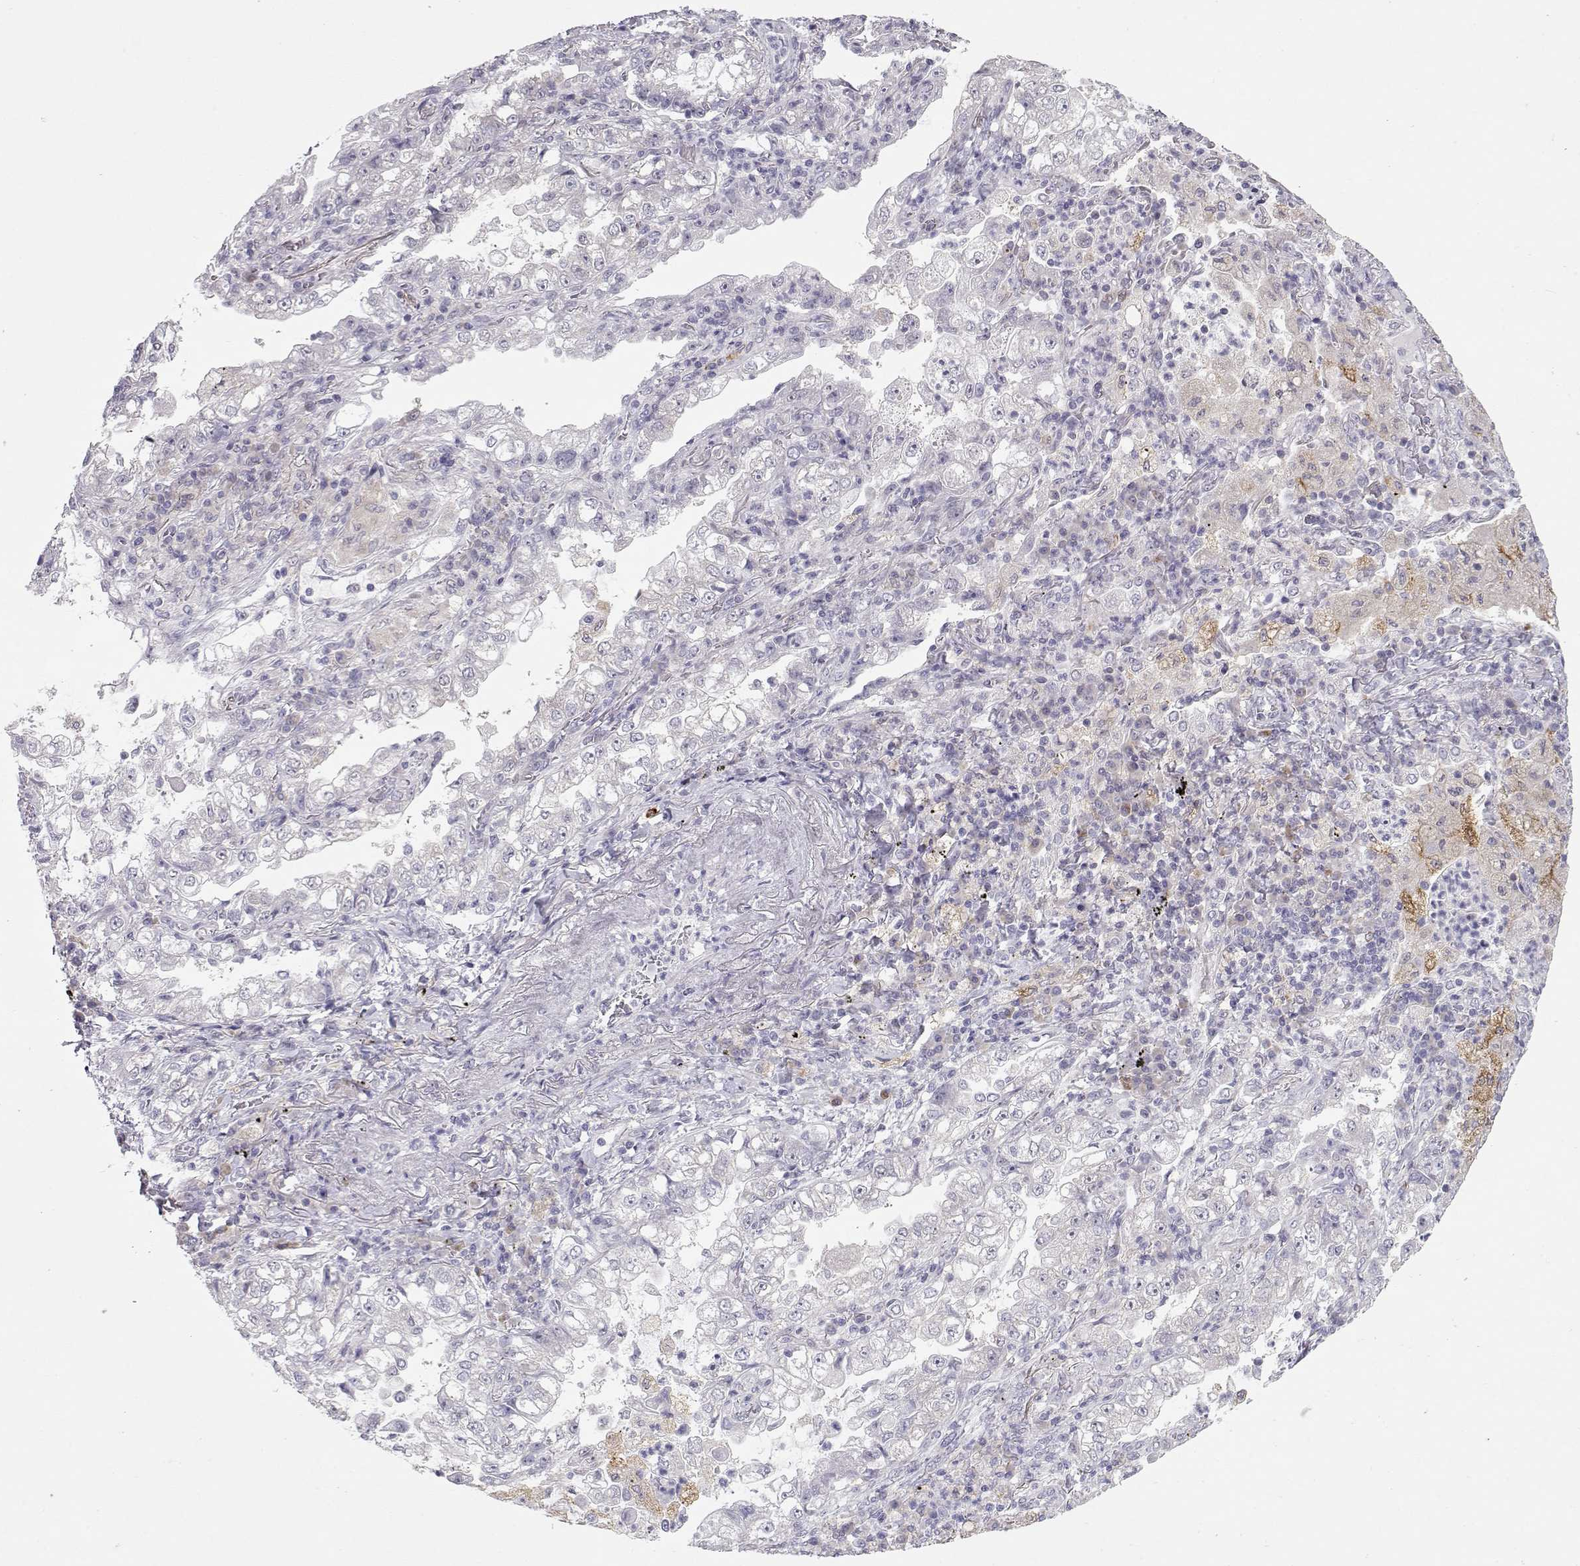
{"staining": {"intensity": "negative", "quantity": "none", "location": "none"}, "tissue": "lung cancer", "cell_type": "Tumor cells", "image_type": "cancer", "snomed": [{"axis": "morphology", "description": "Adenocarcinoma, NOS"}, {"axis": "topography", "description": "Lung"}], "caption": "The histopathology image displays no staining of tumor cells in lung cancer (adenocarcinoma). (DAB (3,3'-diaminobenzidine) immunohistochemistry with hematoxylin counter stain).", "gene": "NPVF", "patient": {"sex": "female", "age": 73}}